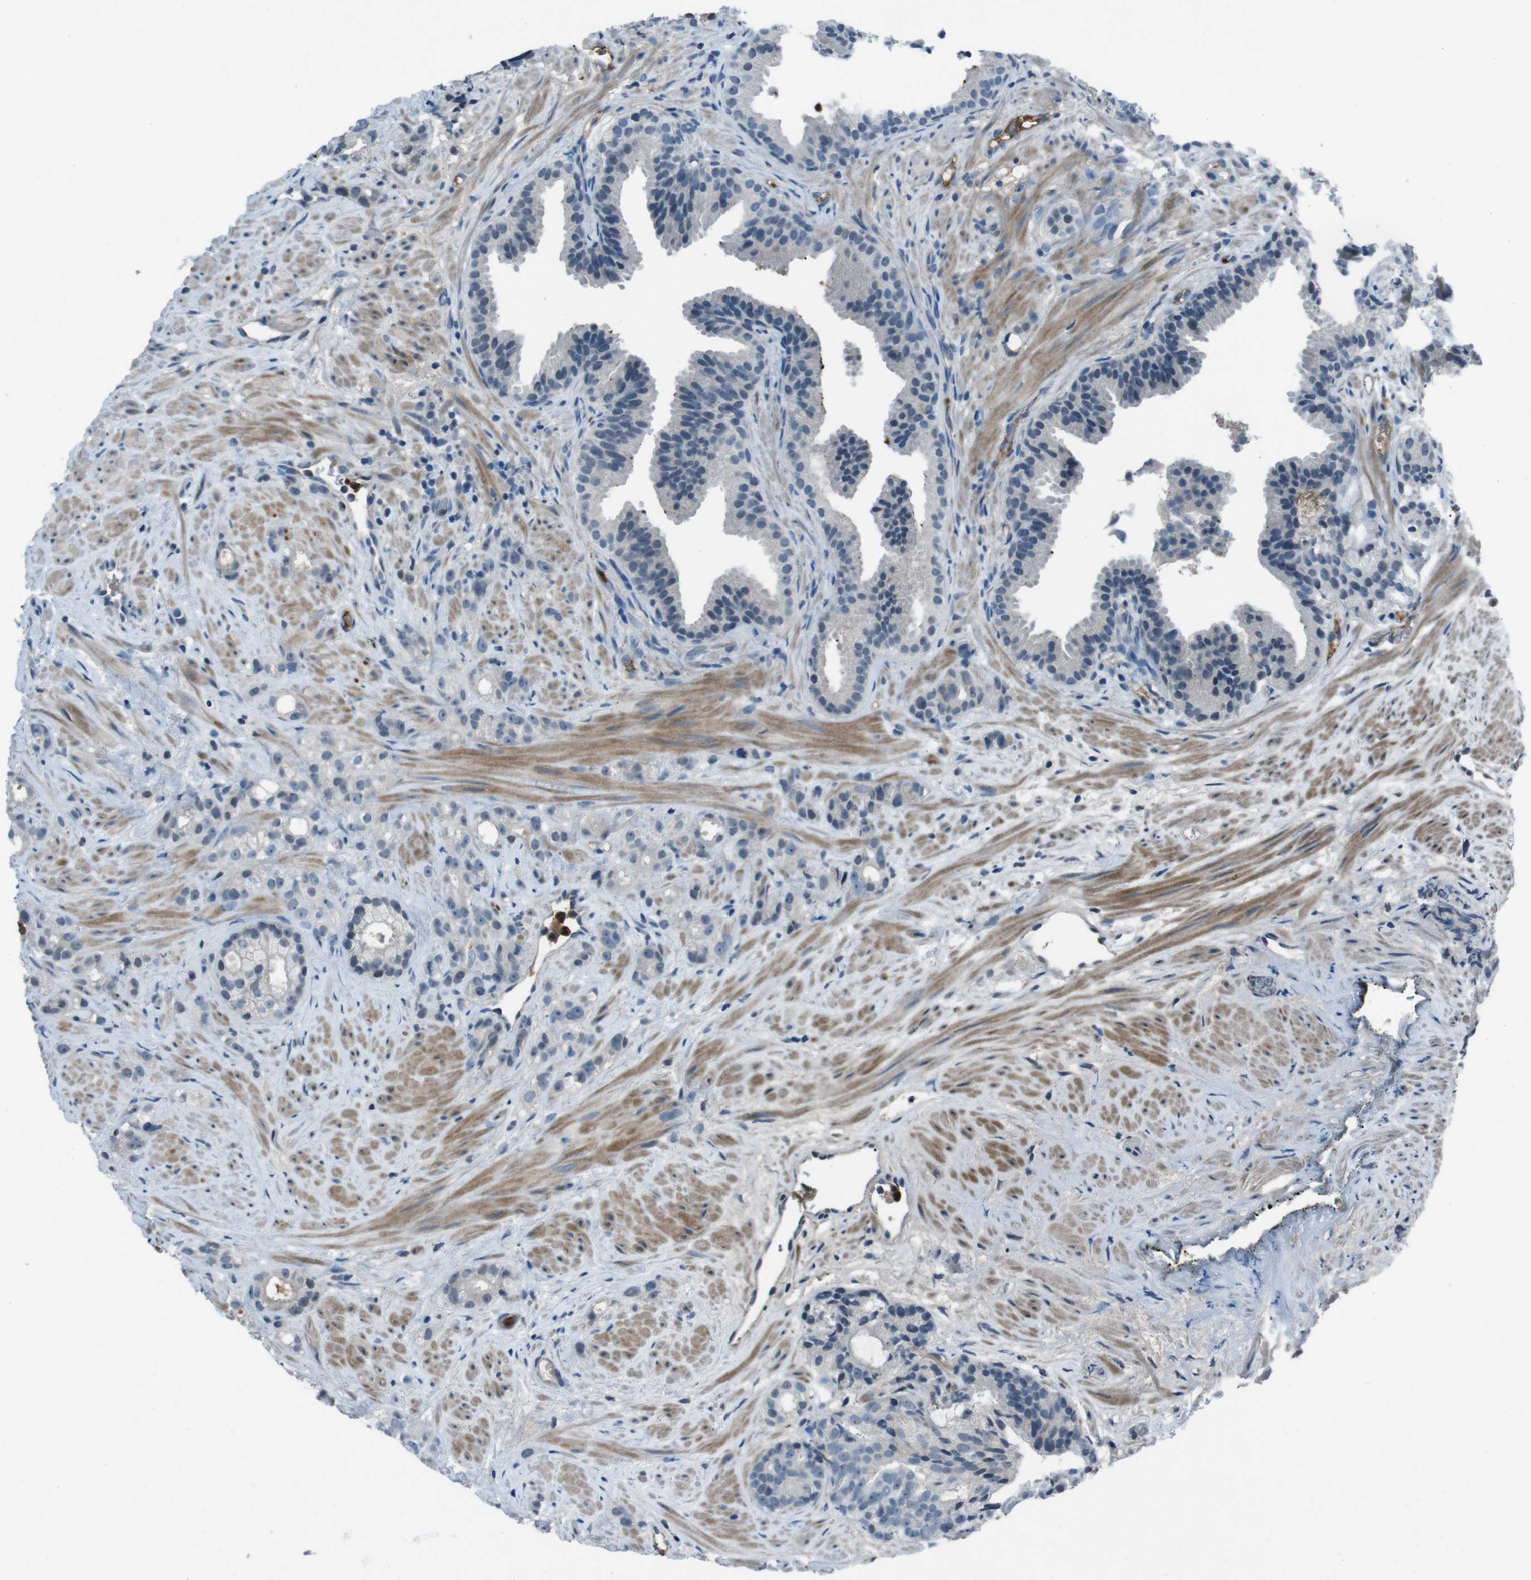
{"staining": {"intensity": "negative", "quantity": "none", "location": "none"}, "tissue": "prostate cancer", "cell_type": "Tumor cells", "image_type": "cancer", "snomed": [{"axis": "morphology", "description": "Adenocarcinoma, Low grade"}, {"axis": "topography", "description": "Prostate"}], "caption": "A histopathology image of prostate cancer stained for a protein exhibits no brown staining in tumor cells. (Stains: DAB immunohistochemistry with hematoxylin counter stain, Microscopy: brightfield microscopy at high magnification).", "gene": "UGT1A6", "patient": {"sex": "male", "age": 89}}